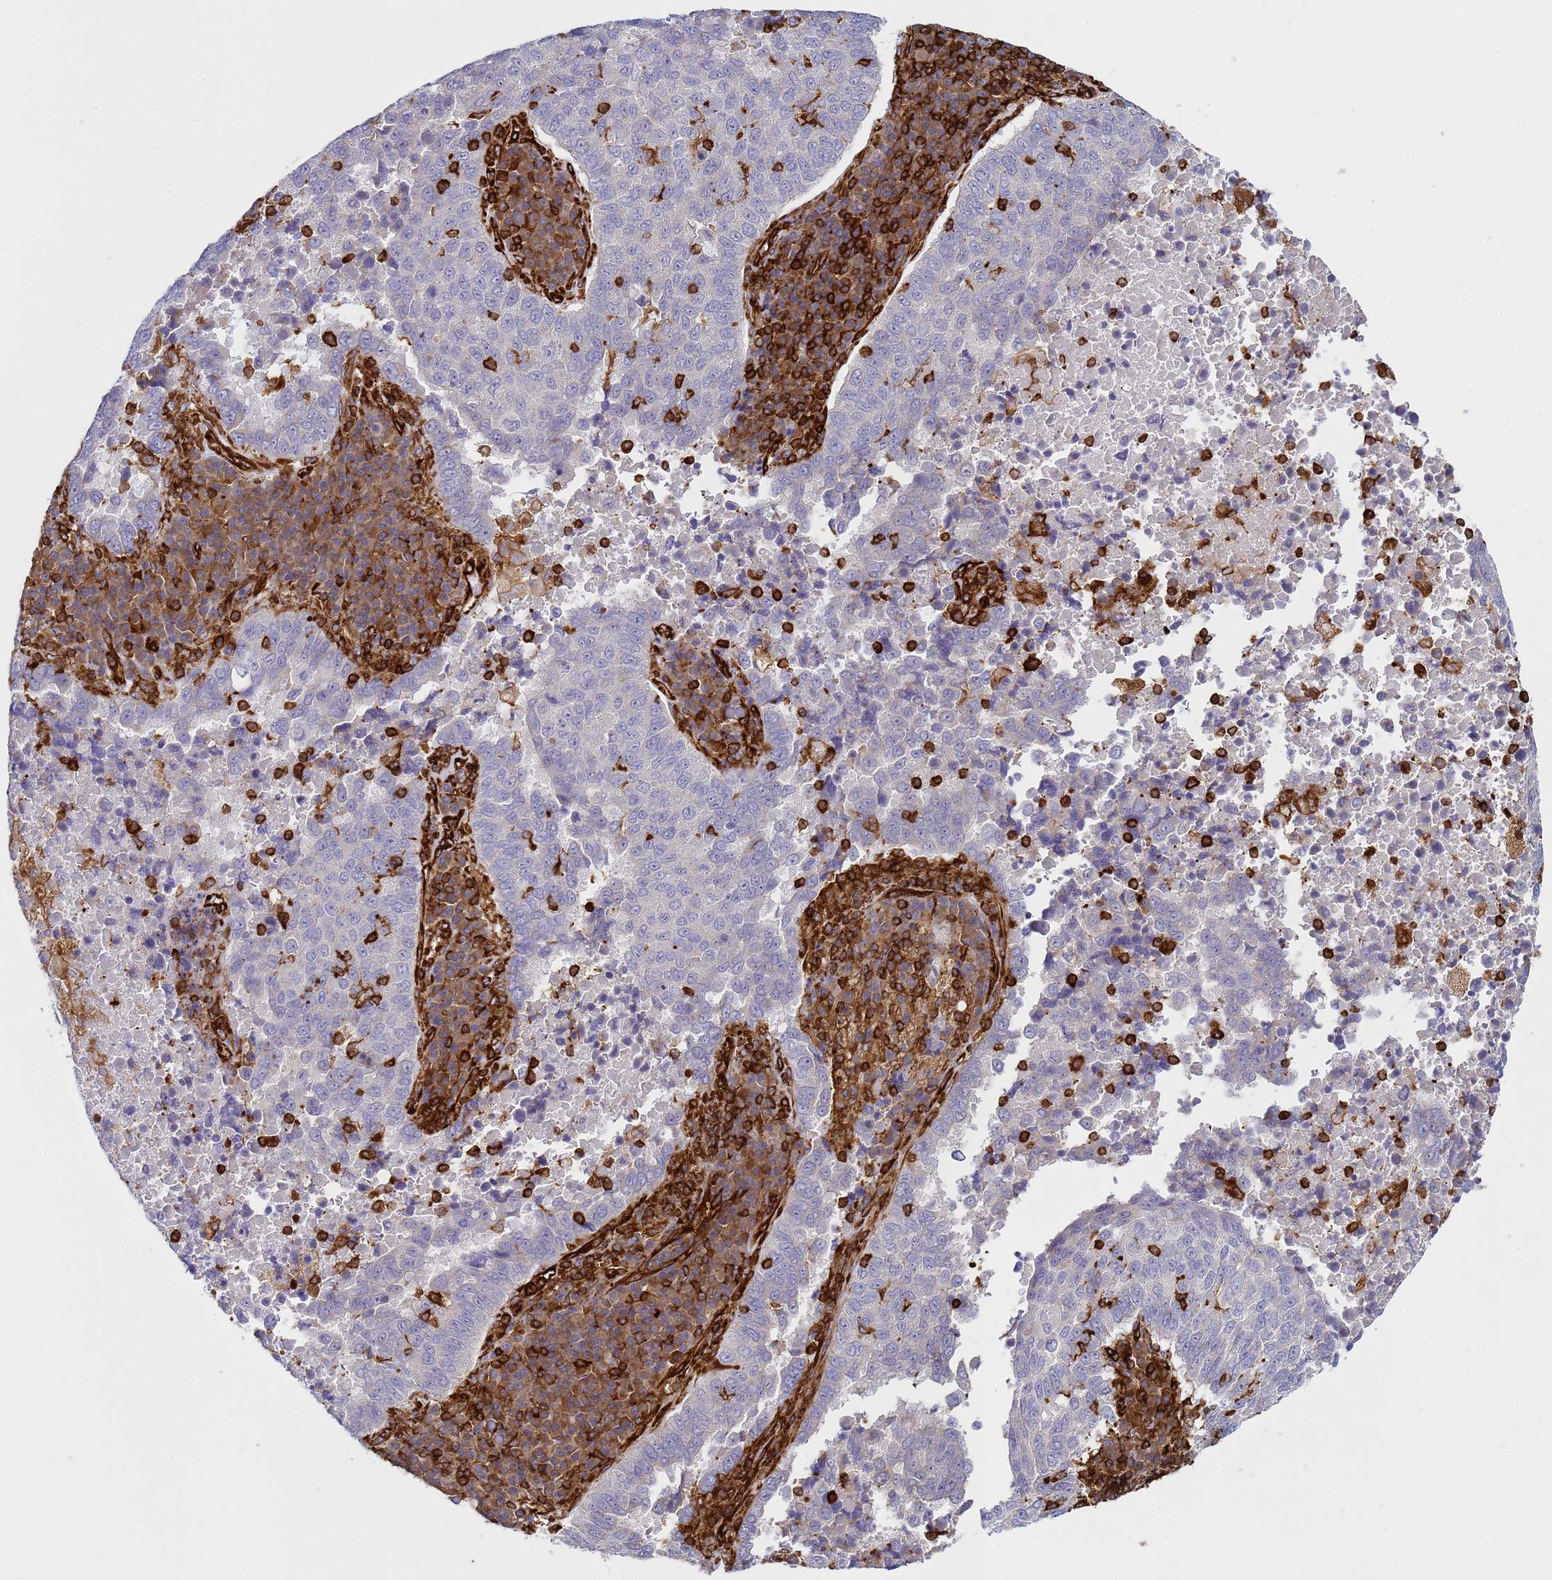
{"staining": {"intensity": "negative", "quantity": "none", "location": "none"}, "tissue": "lung cancer", "cell_type": "Tumor cells", "image_type": "cancer", "snomed": [{"axis": "morphology", "description": "Squamous cell carcinoma, NOS"}, {"axis": "topography", "description": "Lung"}], "caption": "IHC photomicrograph of neoplastic tissue: squamous cell carcinoma (lung) stained with DAB (3,3'-diaminobenzidine) displays no significant protein positivity in tumor cells.", "gene": "ZBTB8OS", "patient": {"sex": "male", "age": 73}}